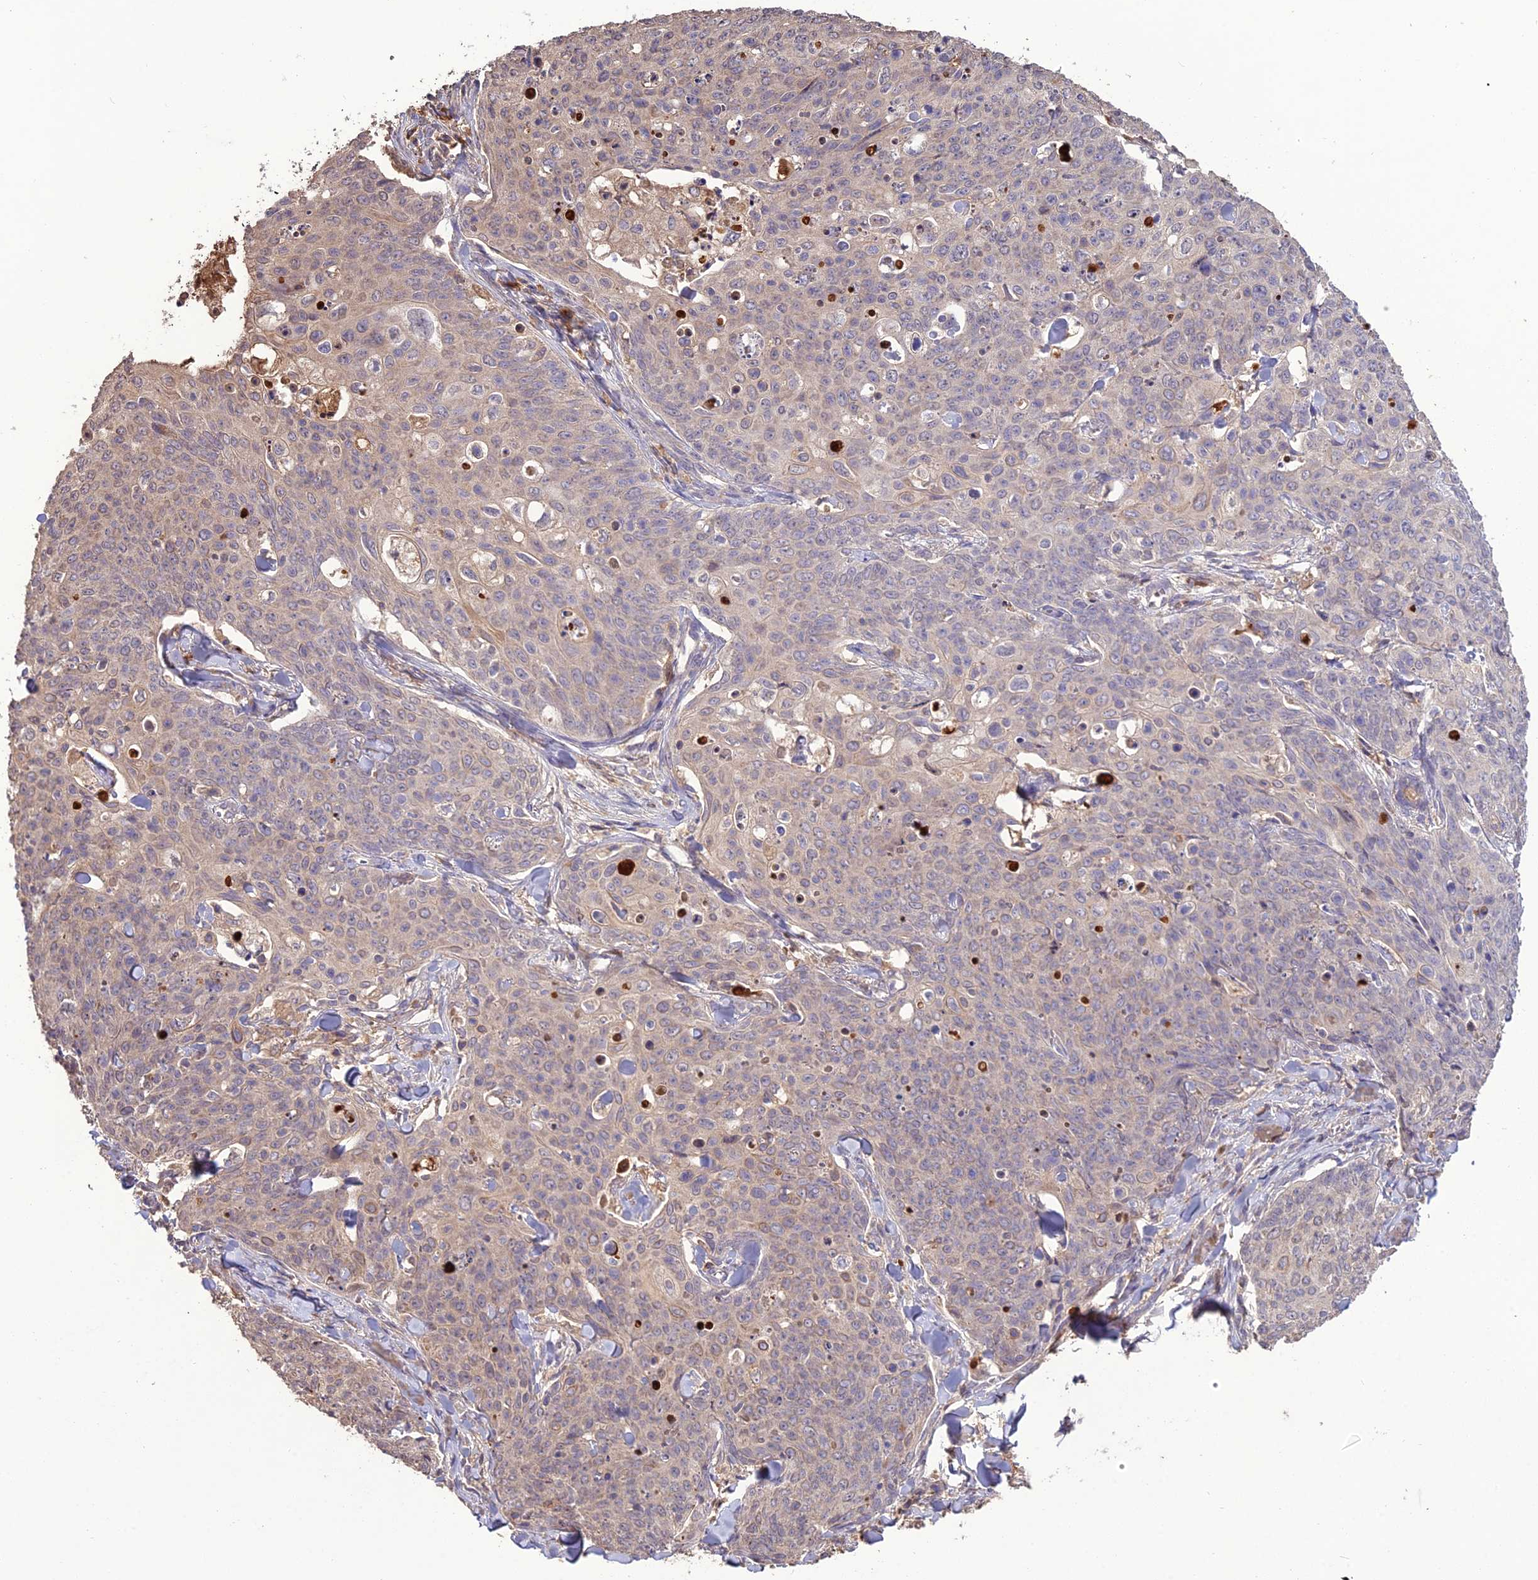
{"staining": {"intensity": "negative", "quantity": "none", "location": "none"}, "tissue": "skin cancer", "cell_type": "Tumor cells", "image_type": "cancer", "snomed": [{"axis": "morphology", "description": "Squamous cell carcinoma, NOS"}, {"axis": "topography", "description": "Skin"}, {"axis": "topography", "description": "Vulva"}], "caption": "Photomicrograph shows no significant protein staining in tumor cells of squamous cell carcinoma (skin).", "gene": "KCTD16", "patient": {"sex": "female", "age": 85}}